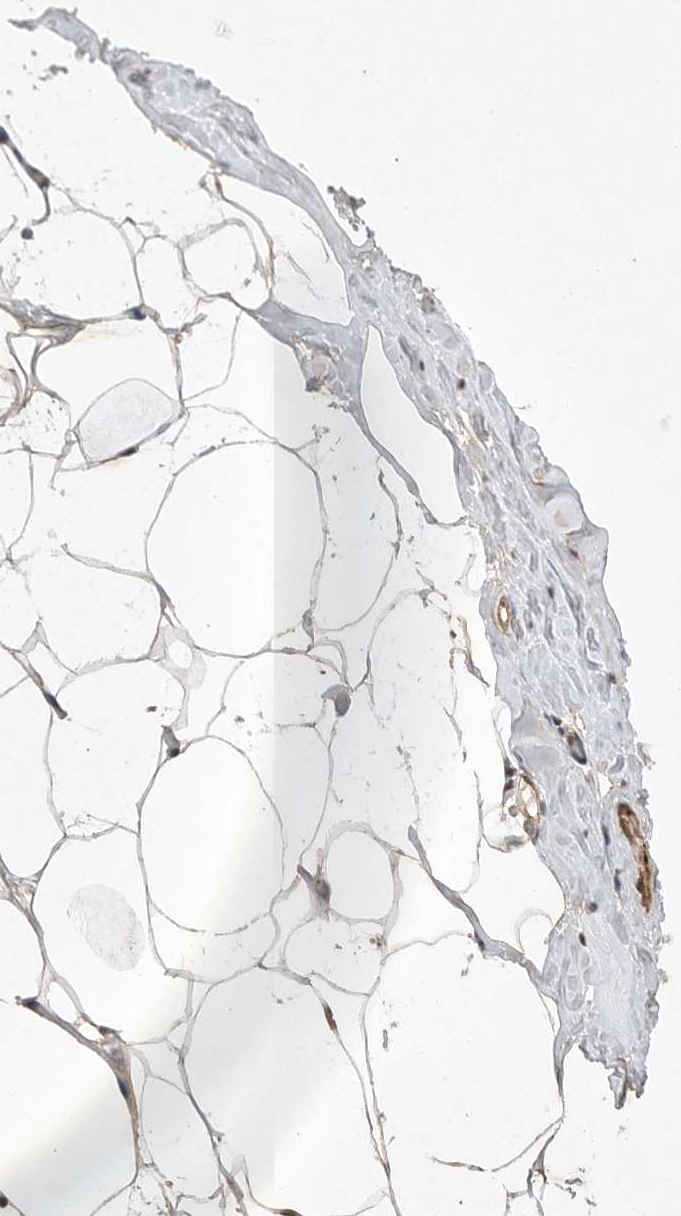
{"staining": {"intensity": "moderate", "quantity": ">75%", "location": "cytoplasmic/membranous,nuclear"}, "tissue": "adipose tissue", "cell_type": "Adipocytes", "image_type": "normal", "snomed": [{"axis": "morphology", "description": "Normal tissue, NOS"}, {"axis": "morphology", "description": "Fibrosis, NOS"}, {"axis": "topography", "description": "Breast"}, {"axis": "topography", "description": "Adipose tissue"}], "caption": "This micrograph demonstrates IHC staining of normal human adipose tissue, with medium moderate cytoplasmic/membranous,nuclear staining in about >75% of adipocytes.", "gene": "EDEM3", "patient": {"sex": "female", "age": 39}}